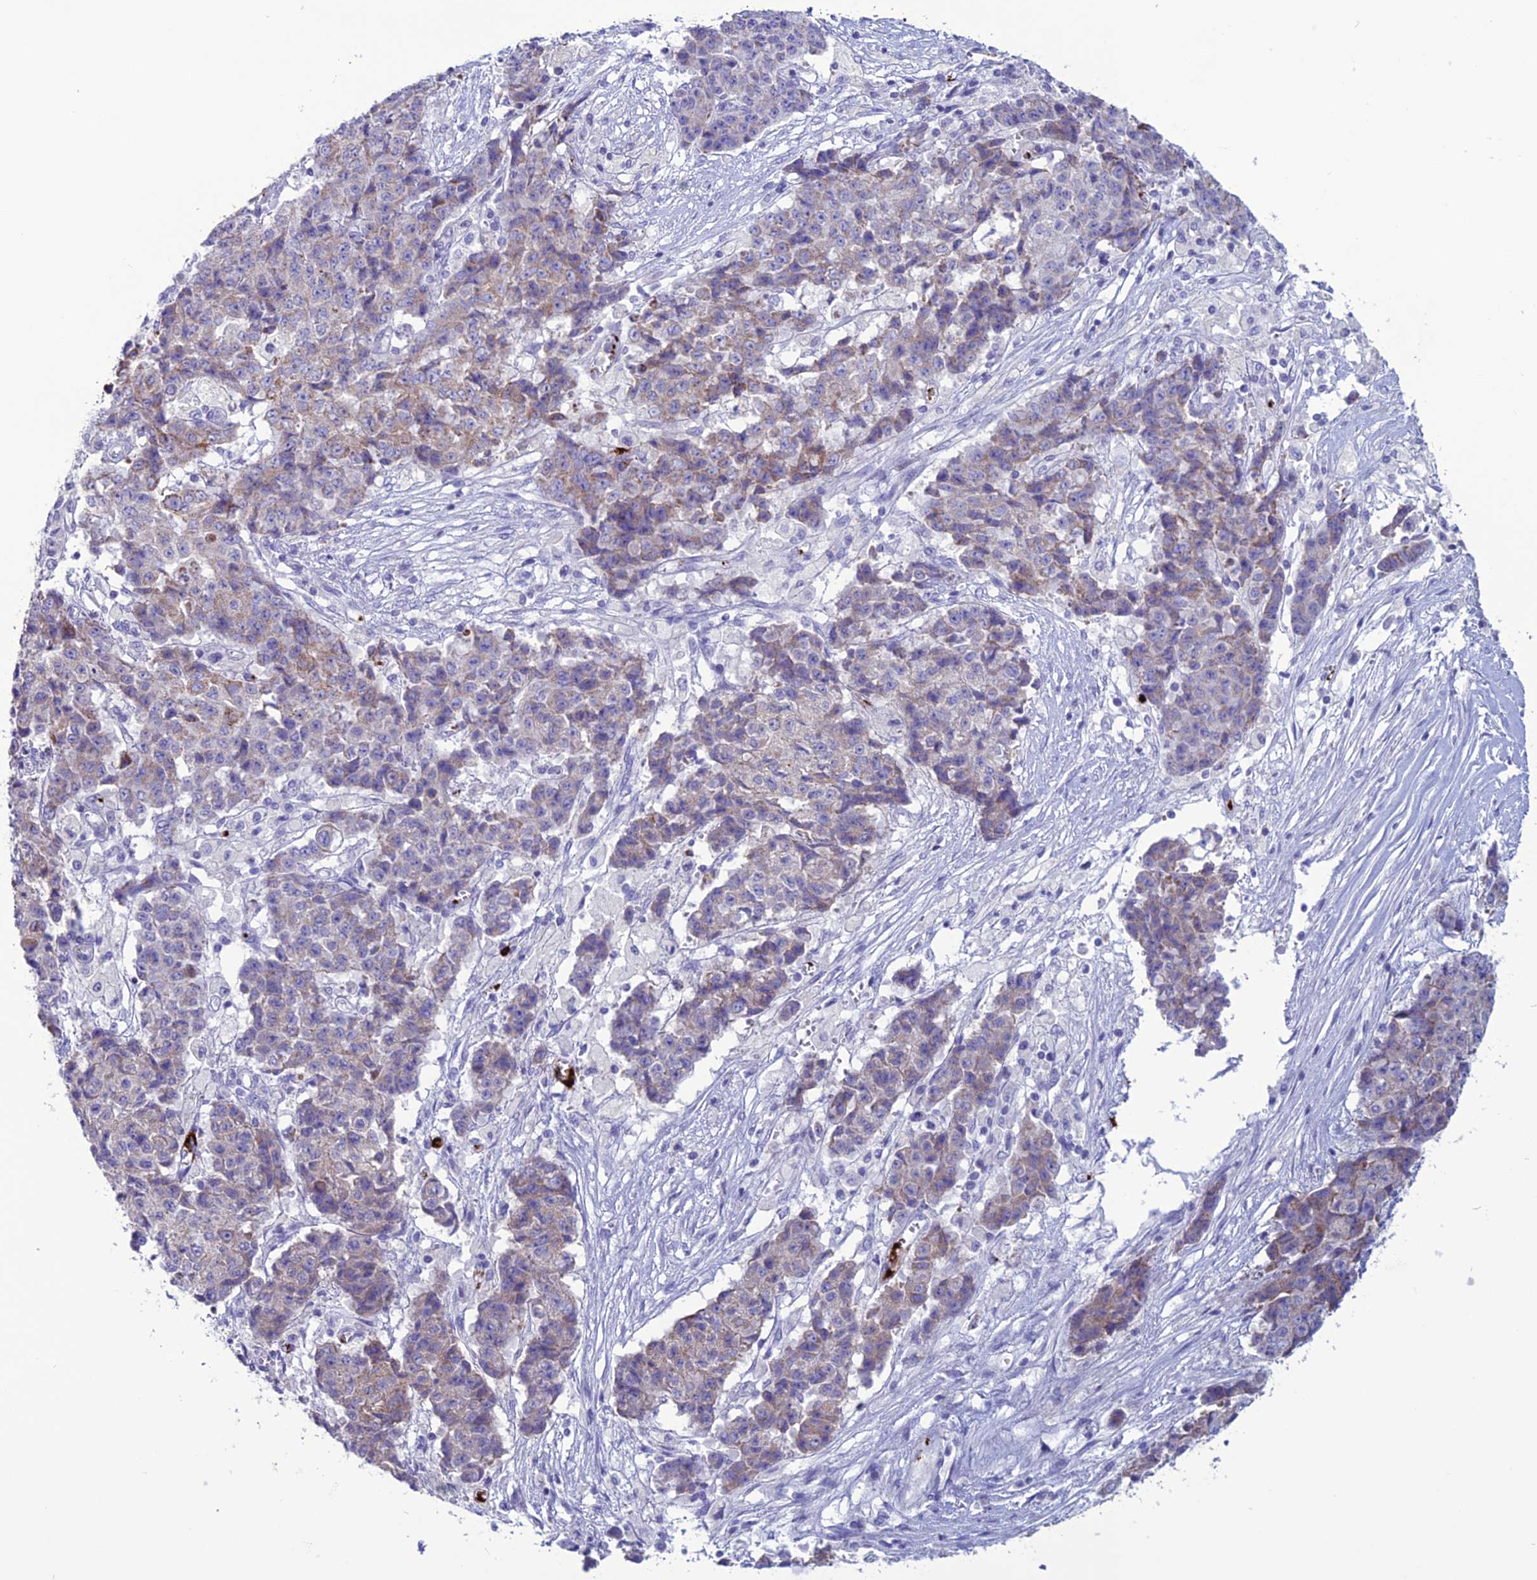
{"staining": {"intensity": "weak", "quantity": "25%-75%", "location": "cytoplasmic/membranous"}, "tissue": "ovarian cancer", "cell_type": "Tumor cells", "image_type": "cancer", "snomed": [{"axis": "morphology", "description": "Carcinoma, endometroid"}, {"axis": "topography", "description": "Ovary"}], "caption": "Immunohistochemistry of ovarian cancer (endometroid carcinoma) demonstrates low levels of weak cytoplasmic/membranous positivity in about 25%-75% of tumor cells.", "gene": "C21orf140", "patient": {"sex": "female", "age": 42}}